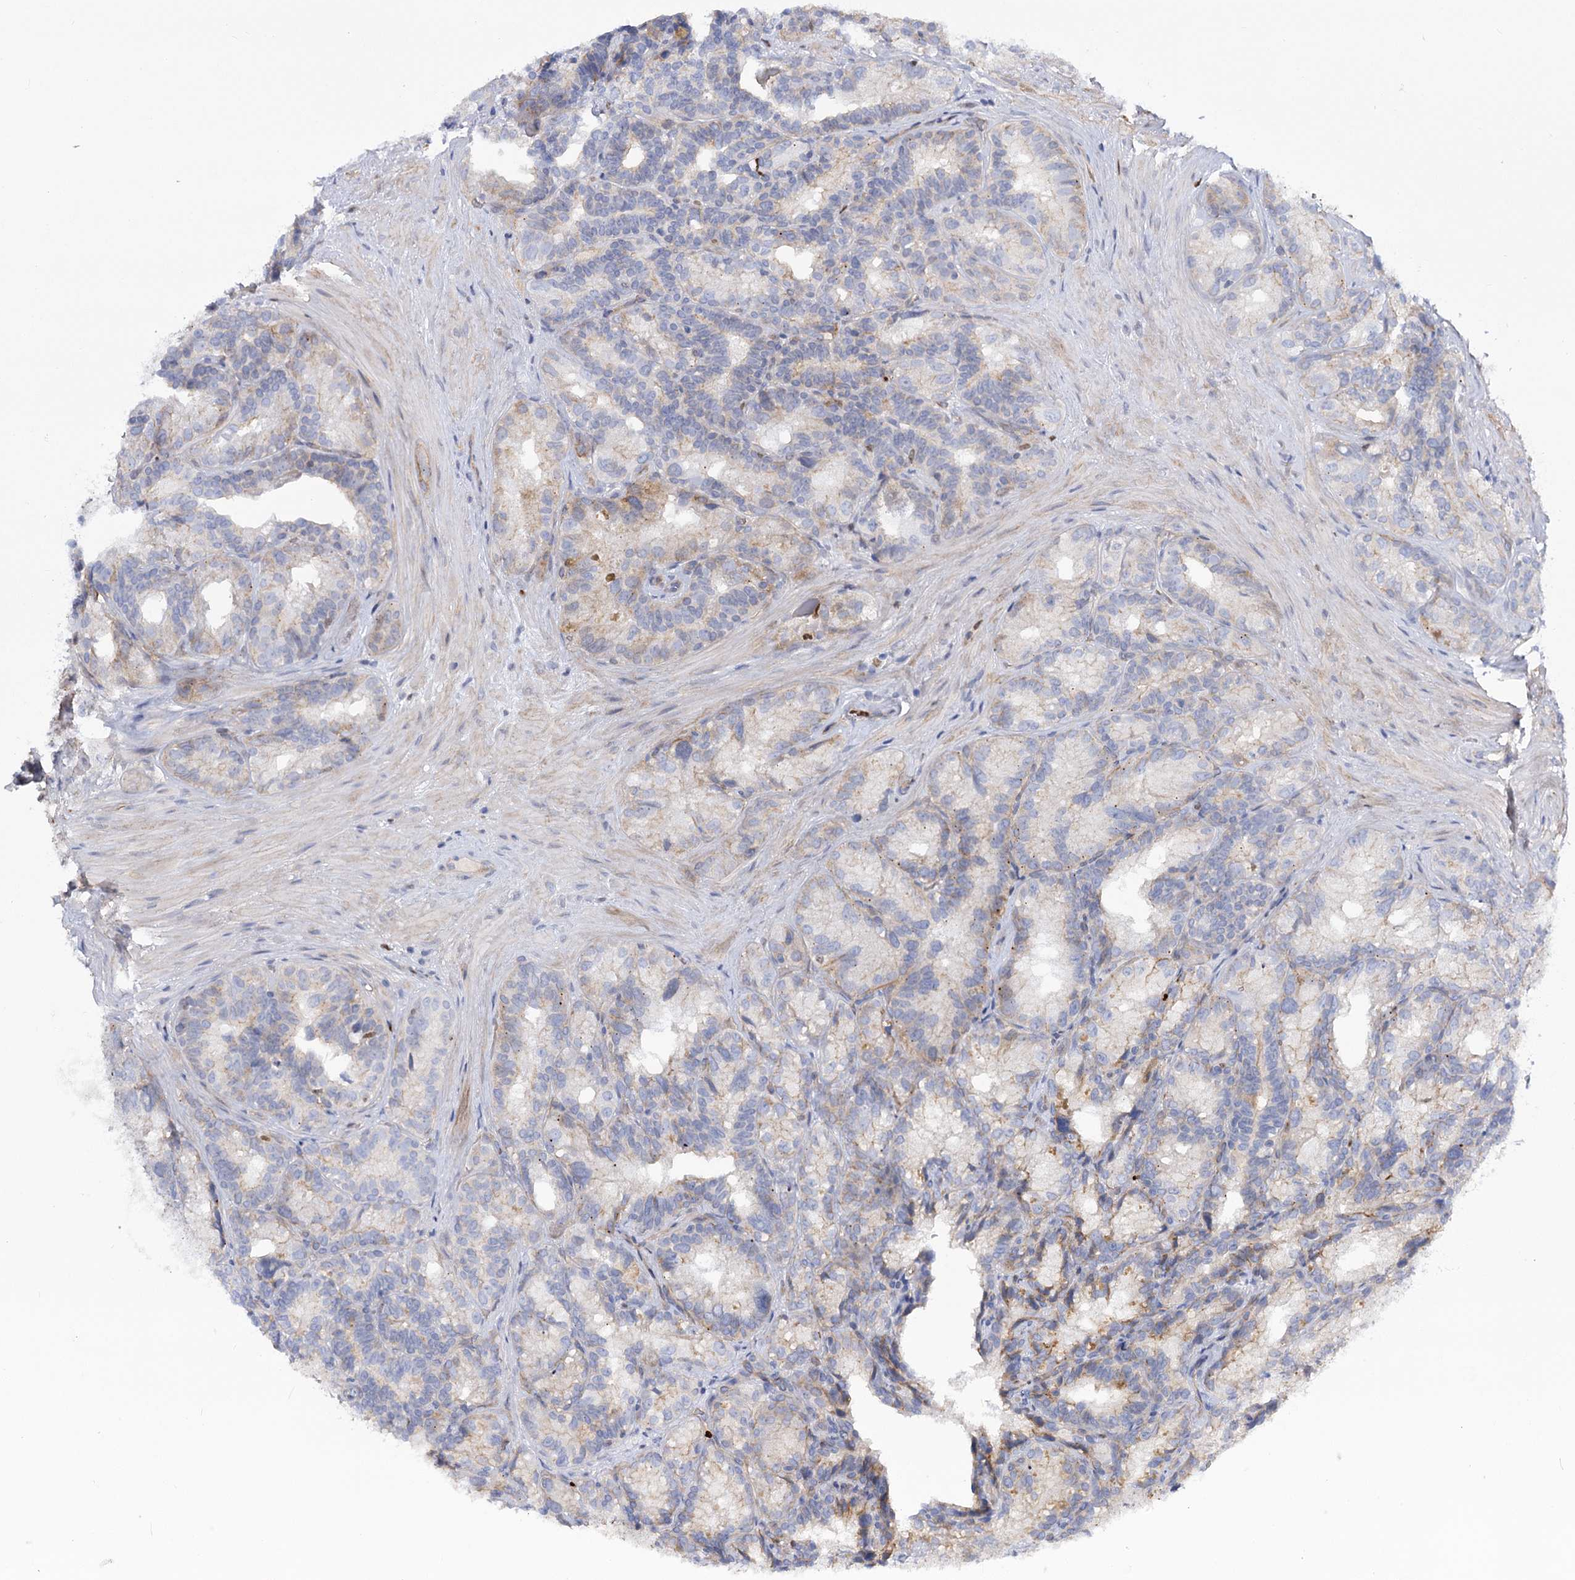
{"staining": {"intensity": "moderate", "quantity": "<25%", "location": "cytoplasmic/membranous"}, "tissue": "seminal vesicle", "cell_type": "Glandular cells", "image_type": "normal", "snomed": [{"axis": "morphology", "description": "Normal tissue, NOS"}, {"axis": "topography", "description": "Seminal veicle"}], "caption": "Immunohistochemistry photomicrograph of normal seminal vesicle: human seminal vesicle stained using immunohistochemistry (IHC) demonstrates low levels of moderate protein expression localized specifically in the cytoplasmic/membranous of glandular cells, appearing as a cytoplasmic/membranous brown color.", "gene": "C11orf52", "patient": {"sex": "male", "age": 60}}